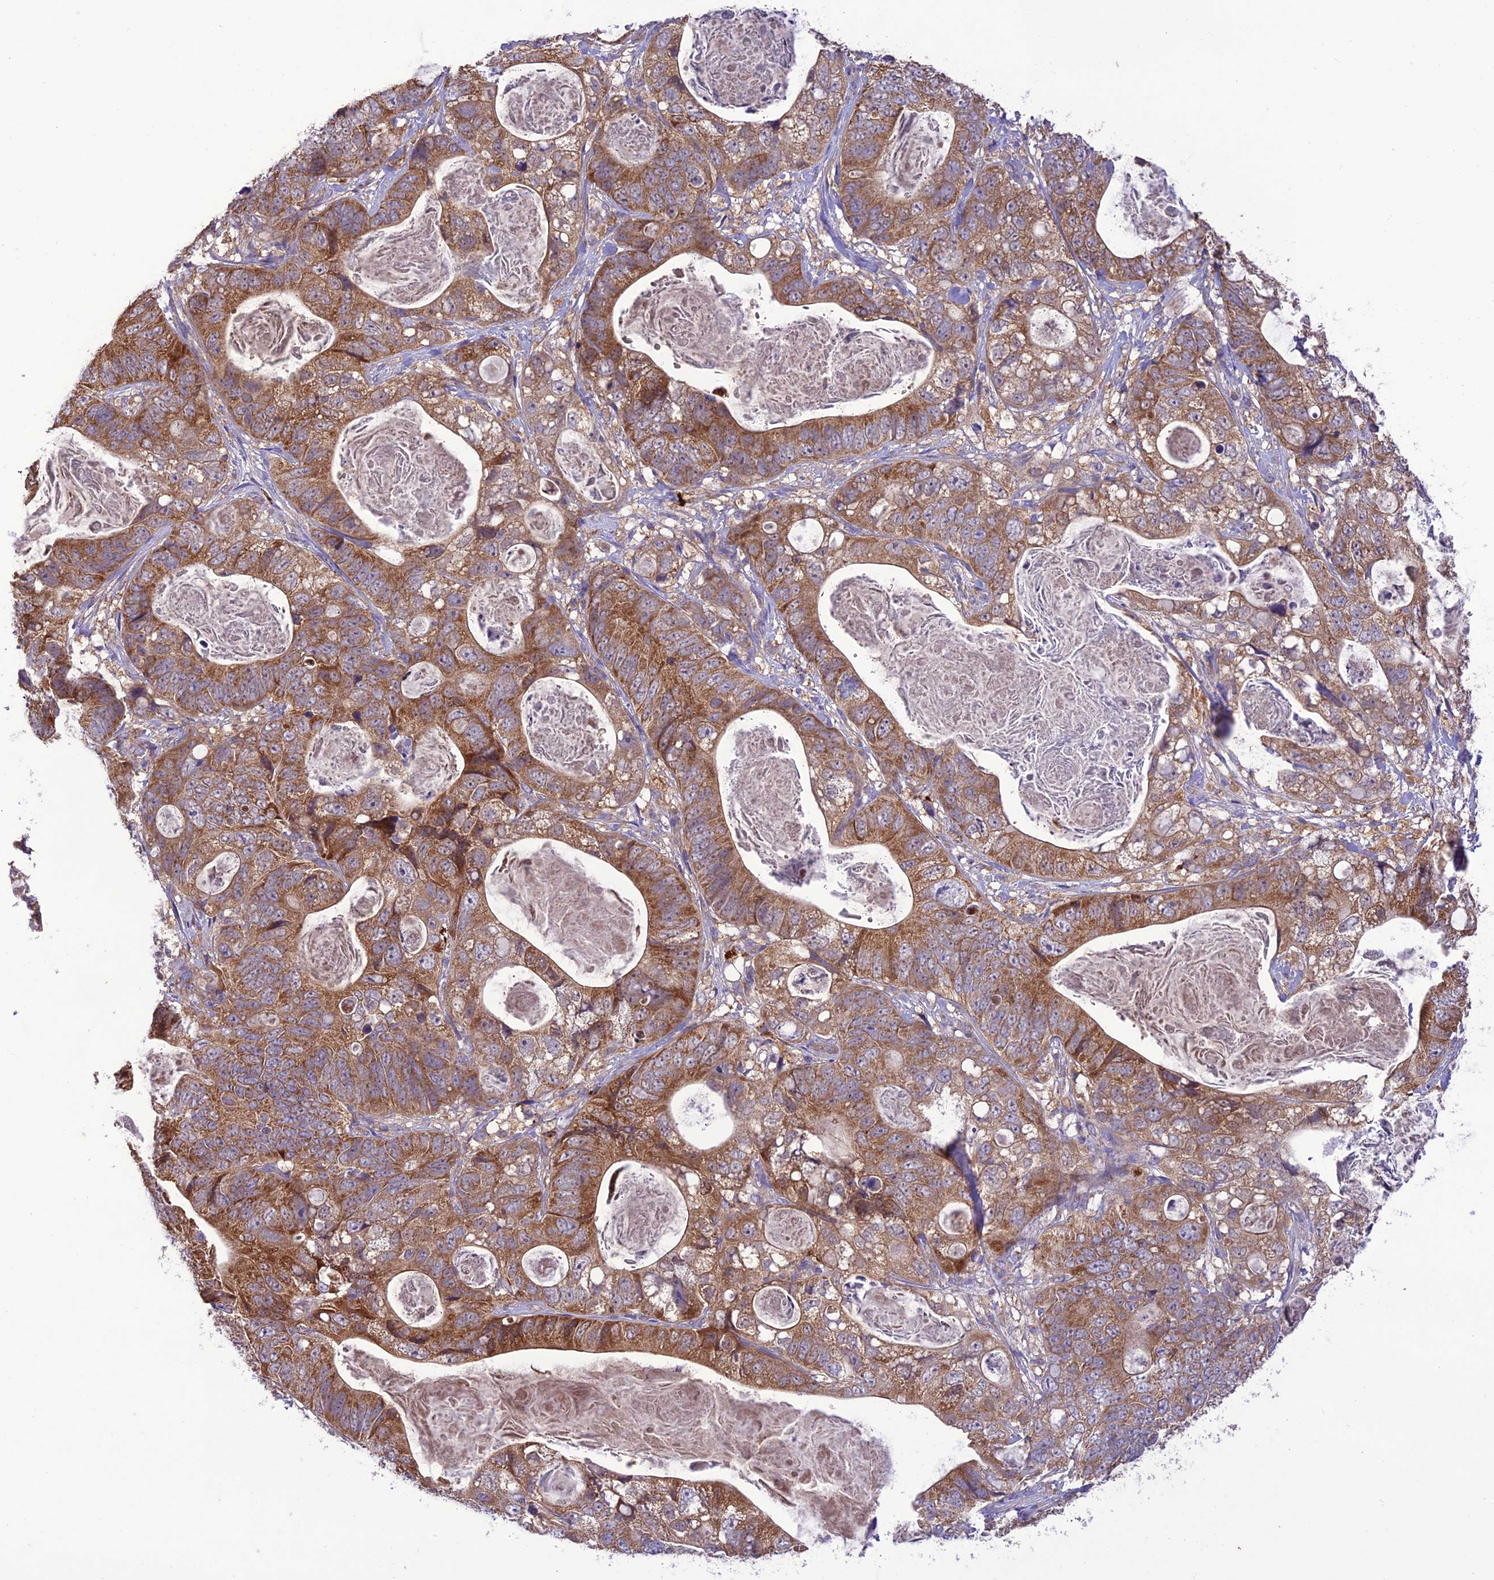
{"staining": {"intensity": "moderate", "quantity": ">75%", "location": "cytoplasmic/membranous"}, "tissue": "stomach cancer", "cell_type": "Tumor cells", "image_type": "cancer", "snomed": [{"axis": "morphology", "description": "Normal tissue, NOS"}, {"axis": "morphology", "description": "Adenocarcinoma, NOS"}, {"axis": "topography", "description": "Stomach"}], "caption": "Tumor cells display medium levels of moderate cytoplasmic/membranous staining in approximately >75% of cells in human stomach cancer.", "gene": "NDUFAF1", "patient": {"sex": "female", "age": 89}}